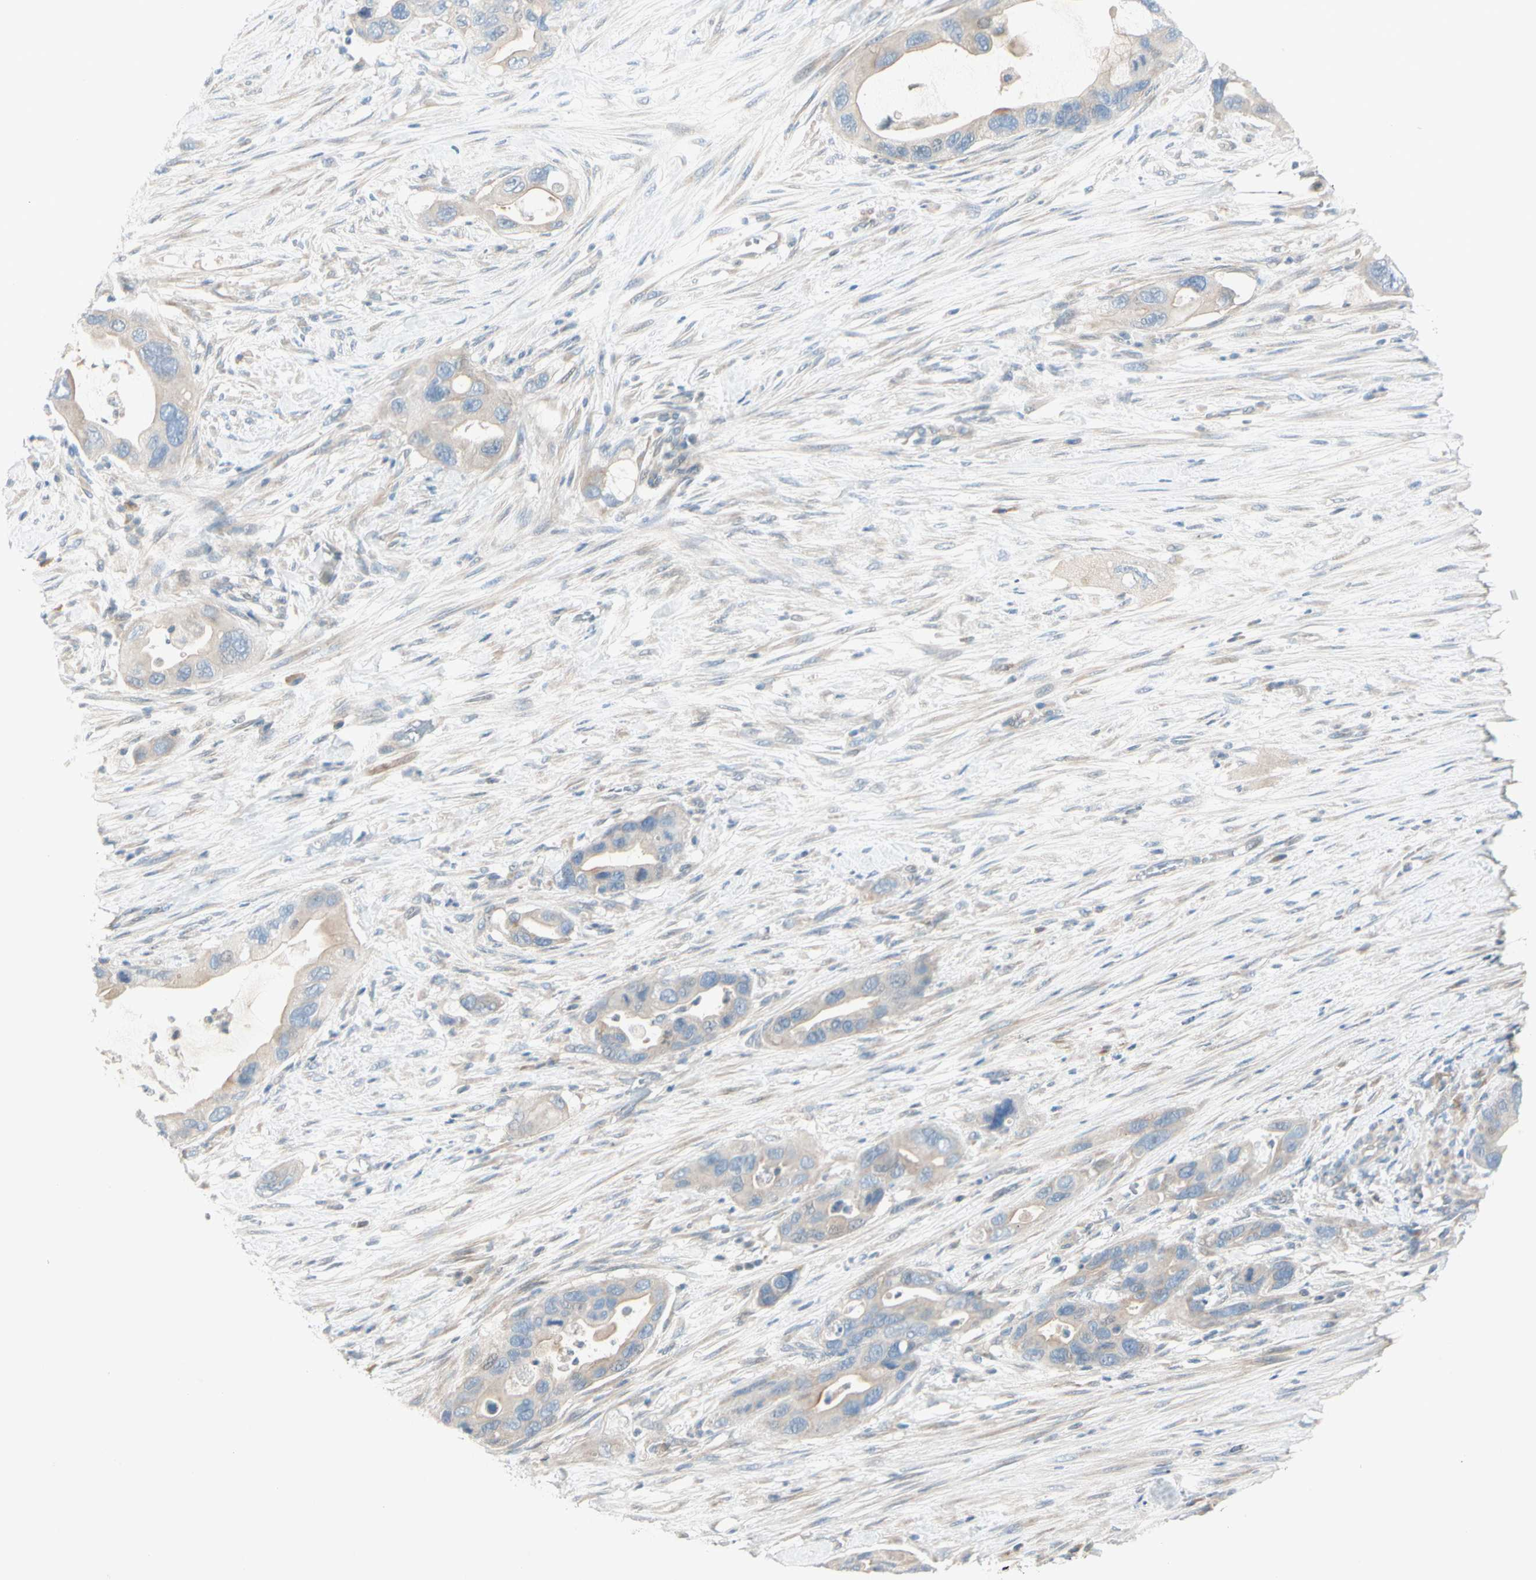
{"staining": {"intensity": "weak", "quantity": ">75%", "location": "cytoplasmic/membranous"}, "tissue": "pancreatic cancer", "cell_type": "Tumor cells", "image_type": "cancer", "snomed": [{"axis": "morphology", "description": "Adenocarcinoma, NOS"}, {"axis": "topography", "description": "Pancreas"}], "caption": "High-power microscopy captured an IHC photomicrograph of pancreatic adenocarcinoma, revealing weak cytoplasmic/membranous positivity in approximately >75% of tumor cells.", "gene": "CYP2E1", "patient": {"sex": "female", "age": 71}}